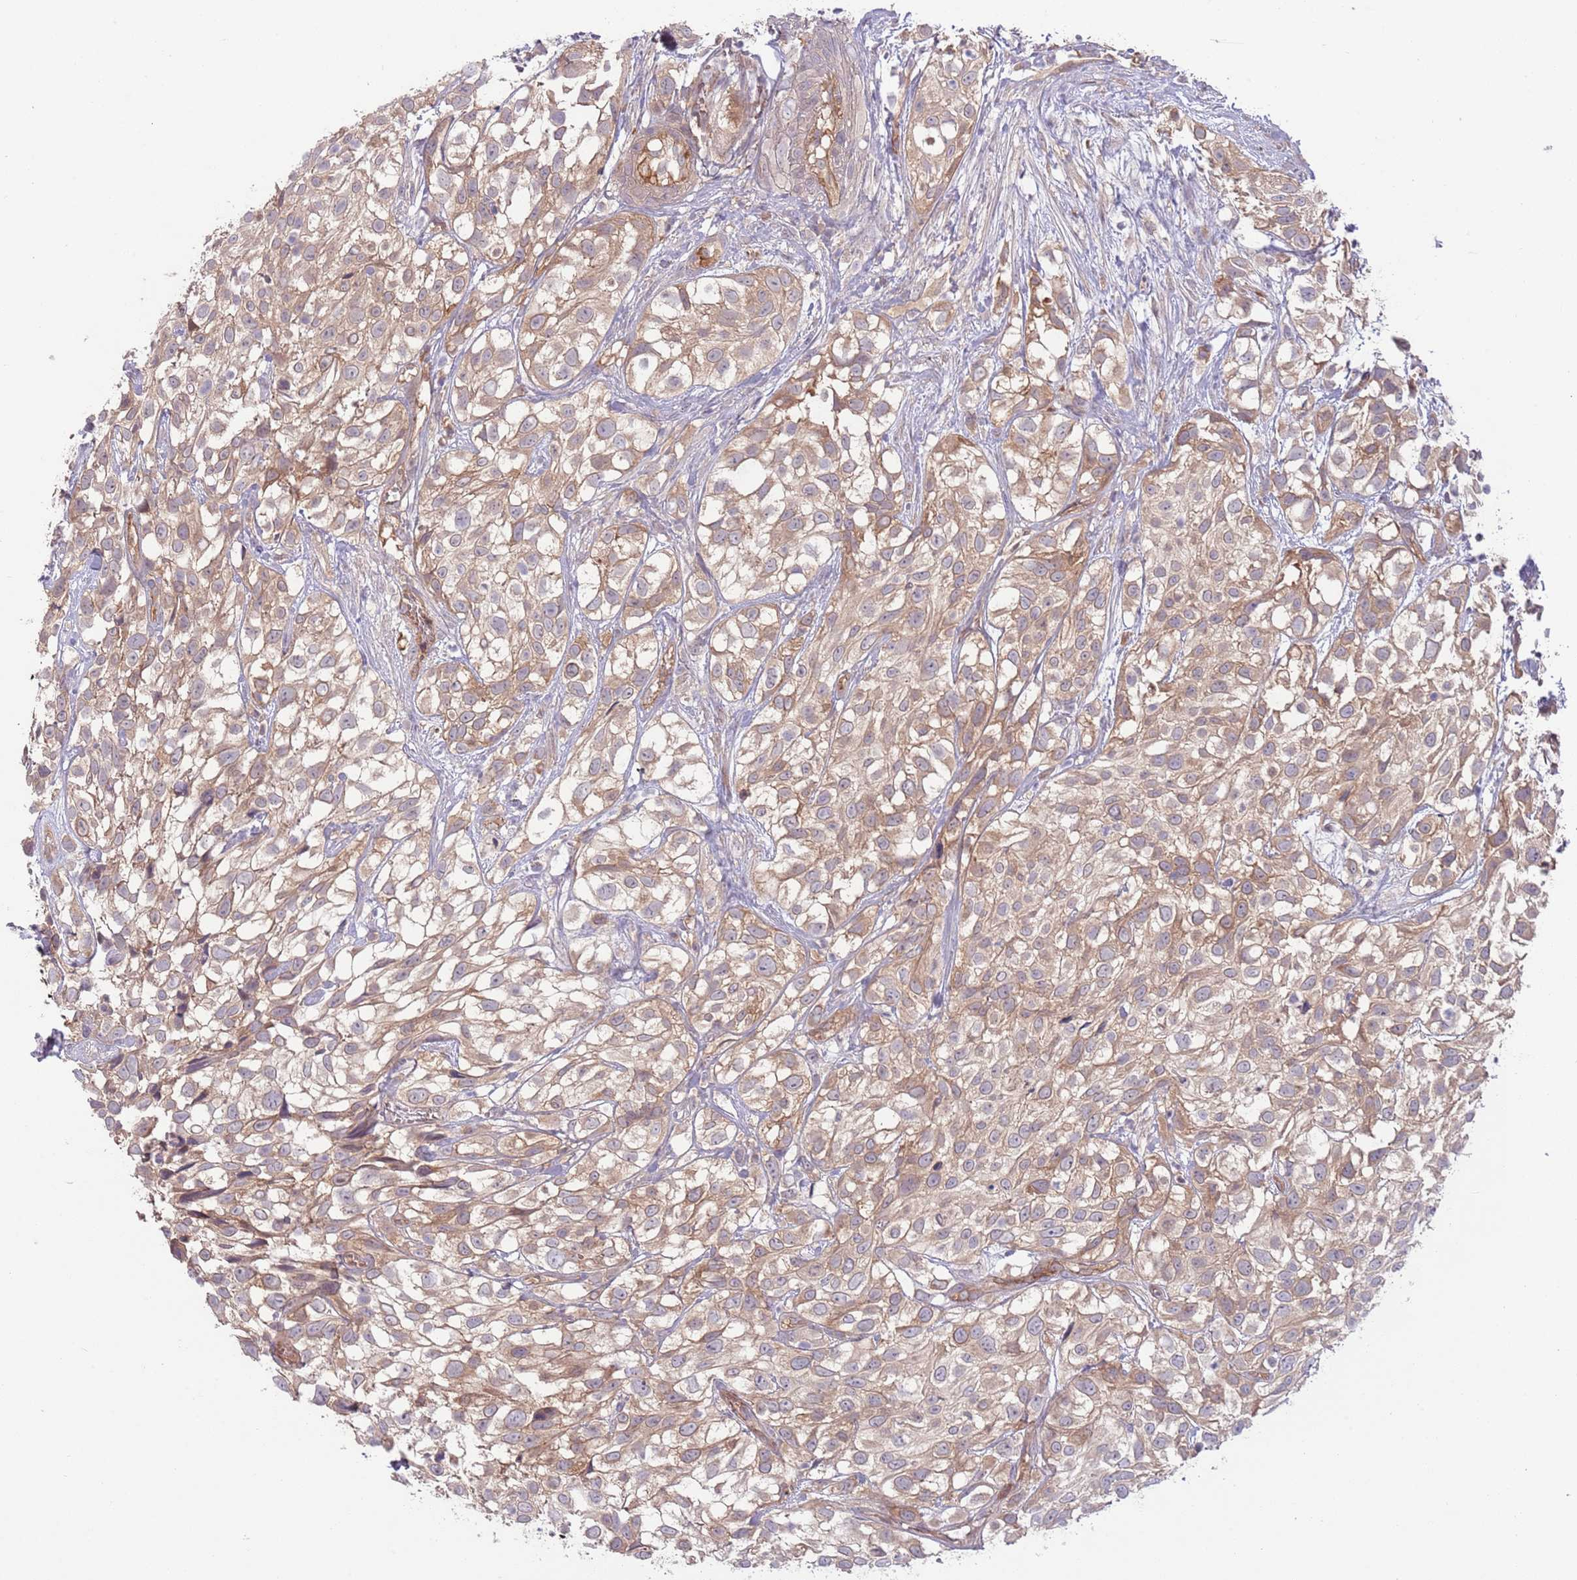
{"staining": {"intensity": "weak", "quantity": ">75%", "location": "cytoplasmic/membranous"}, "tissue": "urothelial cancer", "cell_type": "Tumor cells", "image_type": "cancer", "snomed": [{"axis": "morphology", "description": "Urothelial carcinoma, High grade"}, {"axis": "topography", "description": "Urinary bladder"}], "caption": "Urothelial cancer stained with a protein marker reveals weak staining in tumor cells.", "gene": "SAV1", "patient": {"sex": "male", "age": 56}}